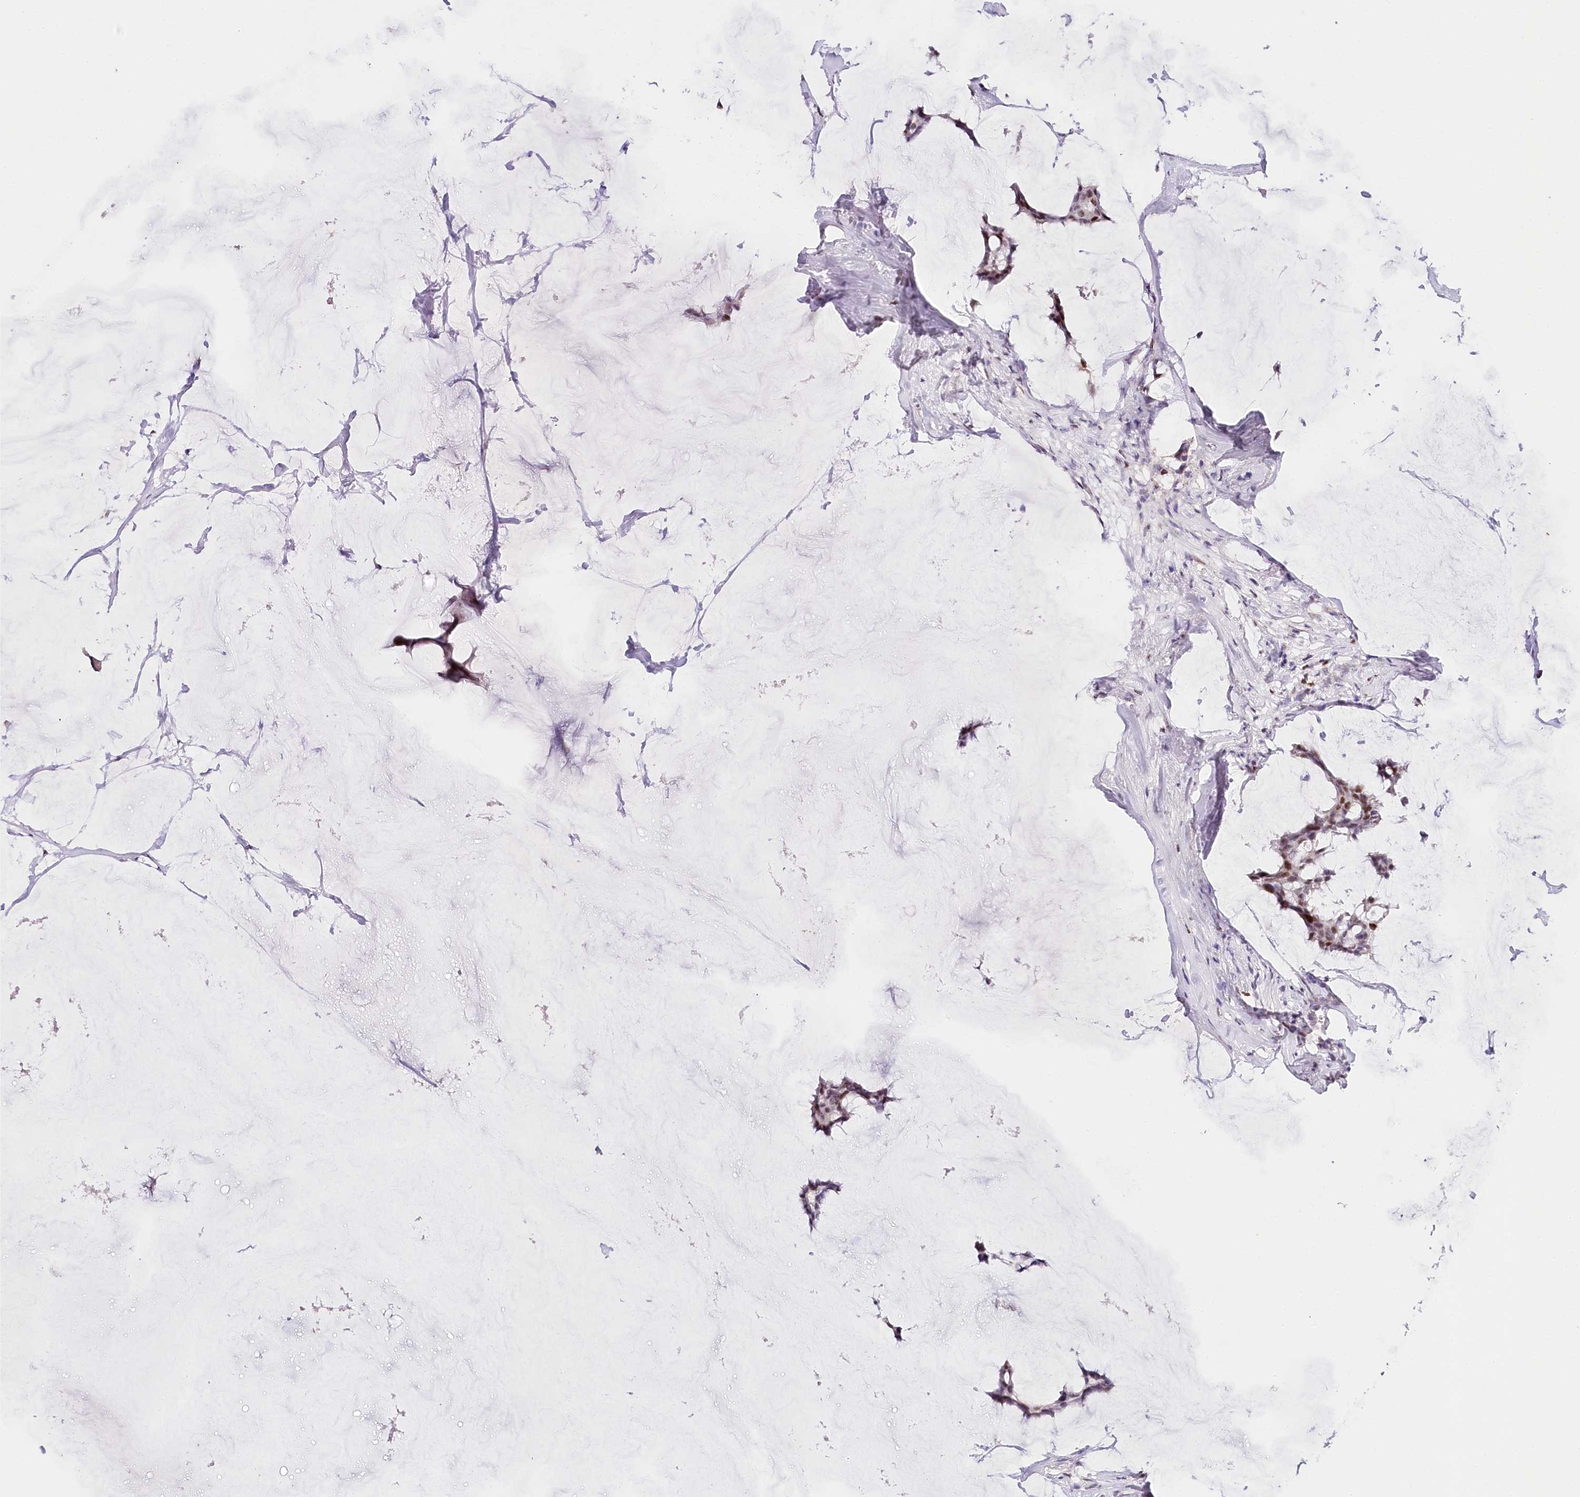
{"staining": {"intensity": "moderate", "quantity": "25%-75%", "location": "nuclear"}, "tissue": "breast cancer", "cell_type": "Tumor cells", "image_type": "cancer", "snomed": [{"axis": "morphology", "description": "Duct carcinoma"}, {"axis": "topography", "description": "Breast"}], "caption": "Protein staining reveals moderate nuclear expression in about 25%-75% of tumor cells in breast cancer. (brown staining indicates protein expression, while blue staining denotes nuclei).", "gene": "TP53", "patient": {"sex": "female", "age": 93}}